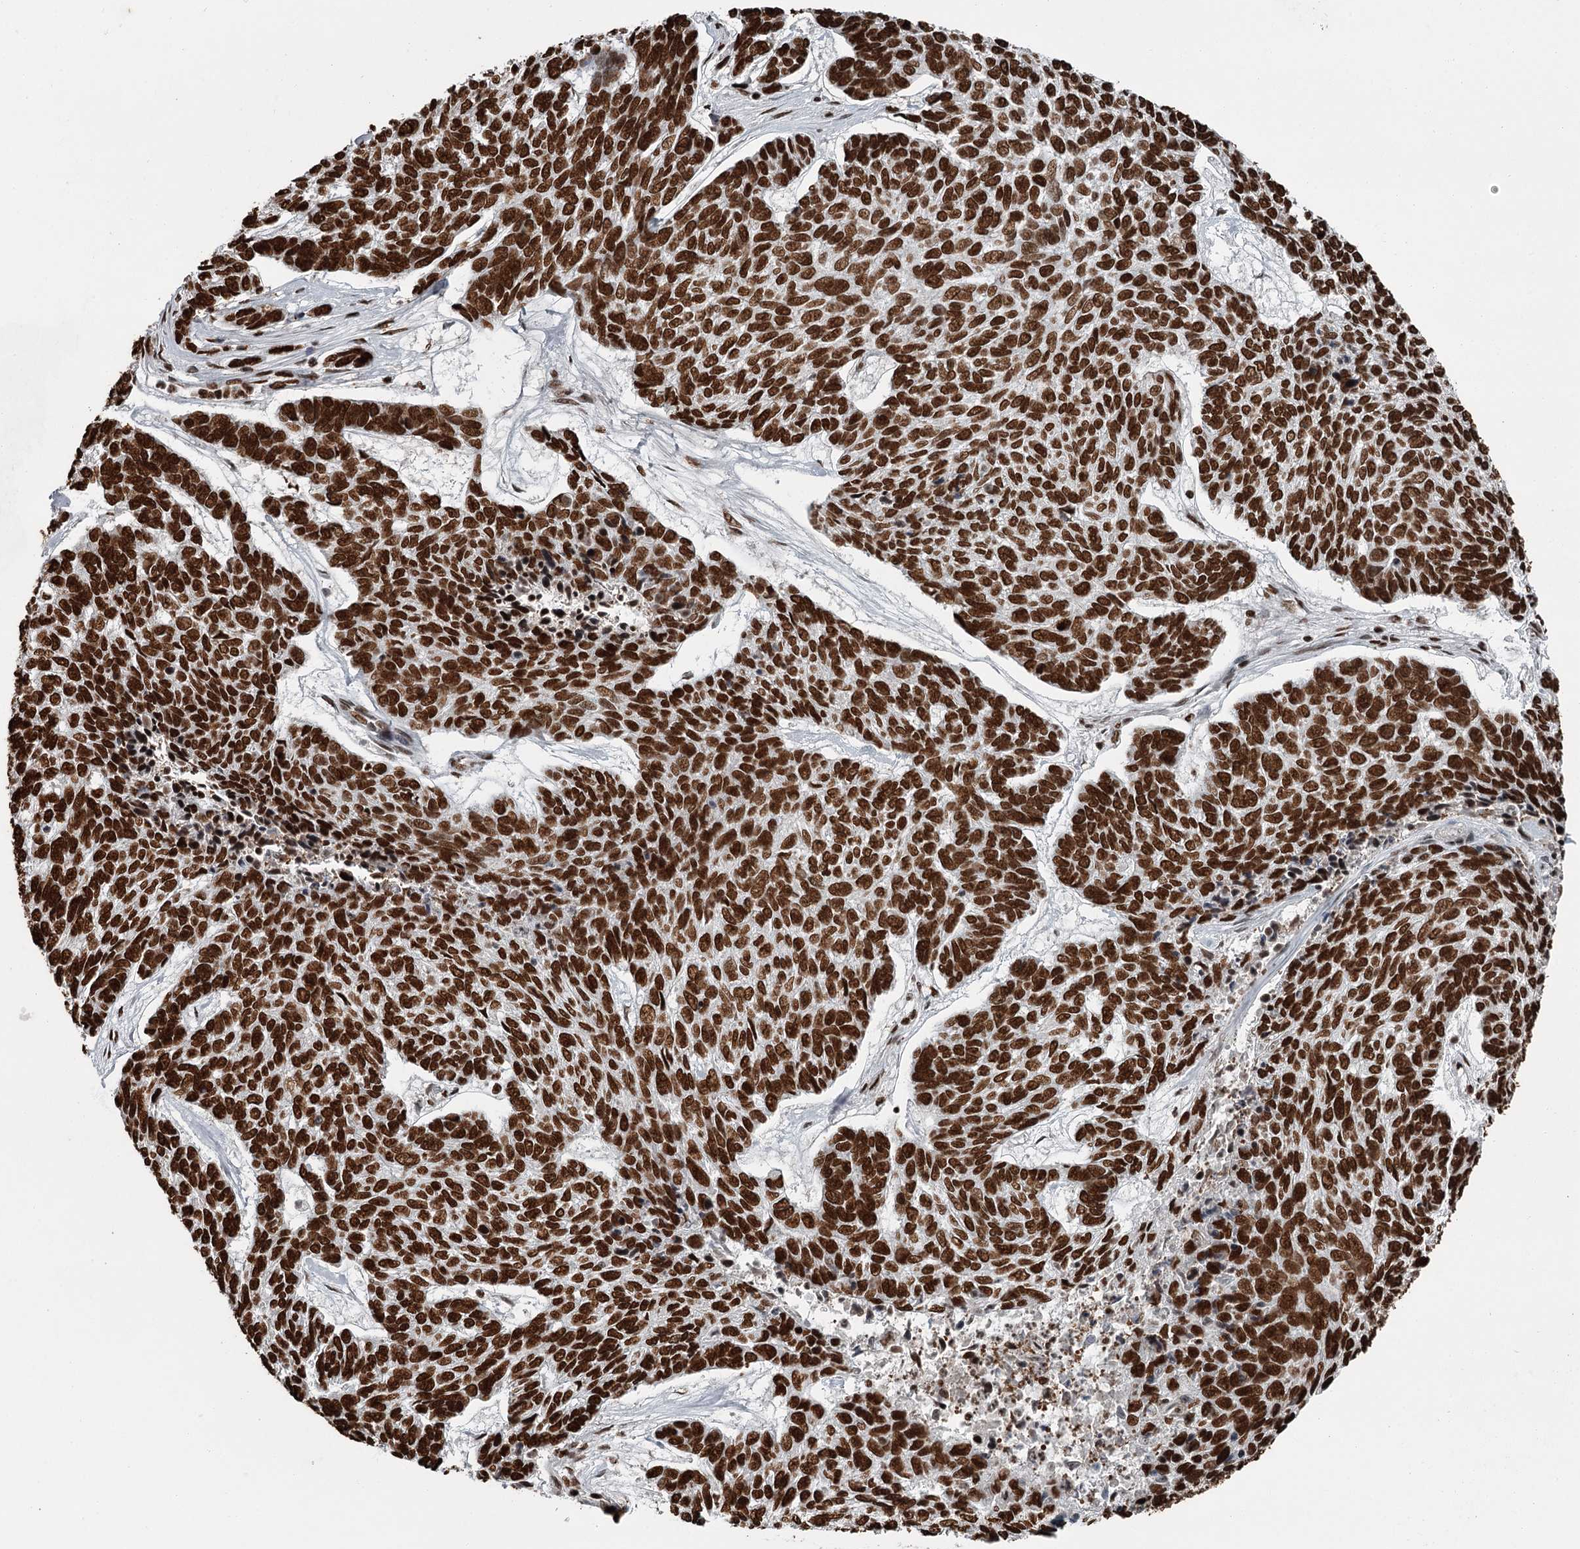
{"staining": {"intensity": "strong", "quantity": ">75%", "location": "nuclear"}, "tissue": "skin cancer", "cell_type": "Tumor cells", "image_type": "cancer", "snomed": [{"axis": "morphology", "description": "Basal cell carcinoma"}, {"axis": "topography", "description": "Skin"}], "caption": "Skin basal cell carcinoma stained with DAB immunohistochemistry demonstrates high levels of strong nuclear expression in approximately >75% of tumor cells.", "gene": "RBBP7", "patient": {"sex": "female", "age": 65}}